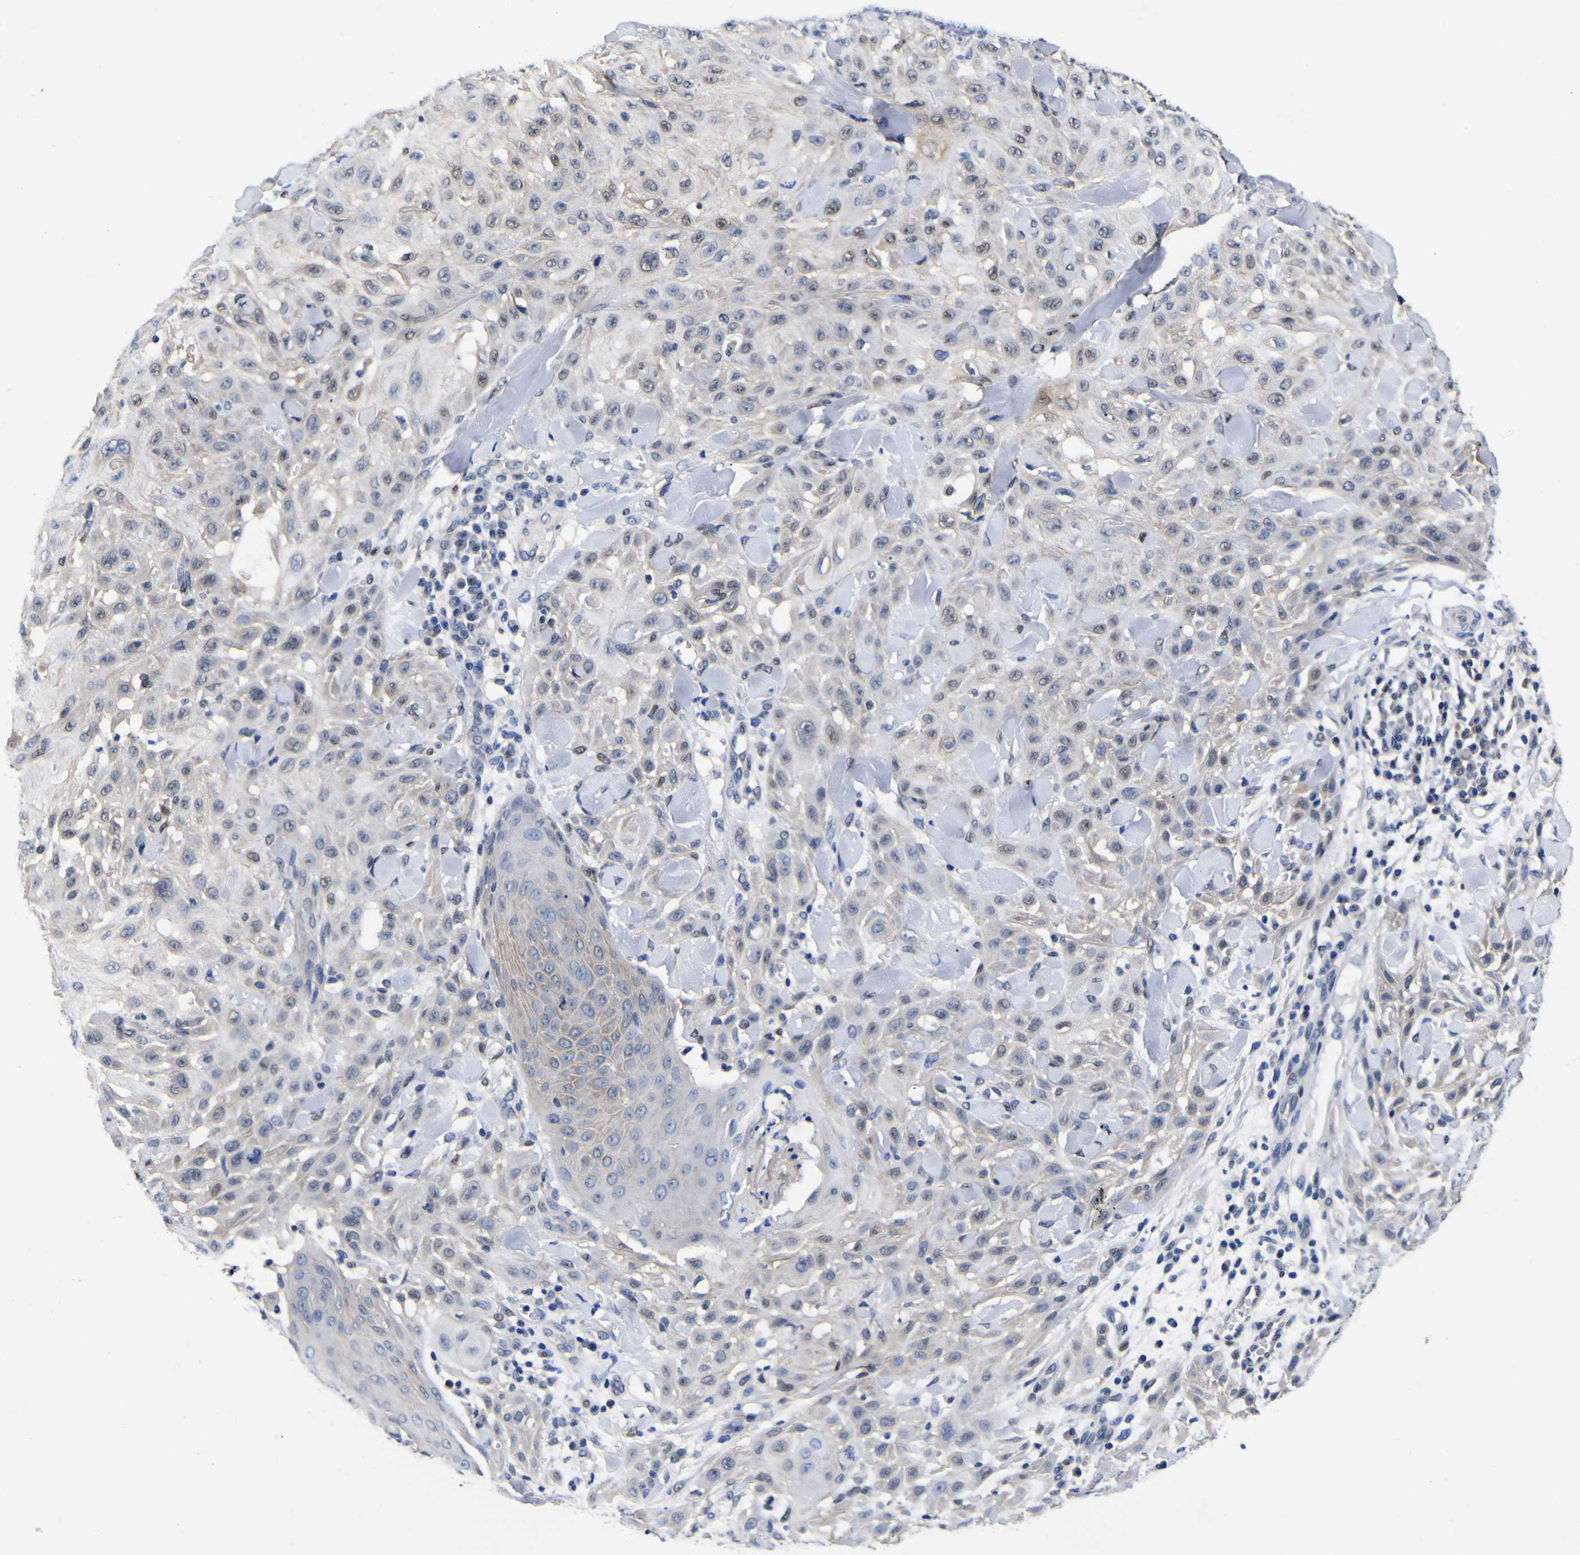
{"staining": {"intensity": "weak", "quantity": "<25%", "location": "nuclear"}, "tissue": "skin cancer", "cell_type": "Tumor cells", "image_type": "cancer", "snomed": [{"axis": "morphology", "description": "Squamous cell carcinoma, NOS"}, {"axis": "topography", "description": "Skin"}], "caption": "Human skin squamous cell carcinoma stained for a protein using immunohistochemistry demonstrates no expression in tumor cells.", "gene": "FAM110B", "patient": {"sex": "male", "age": 24}}